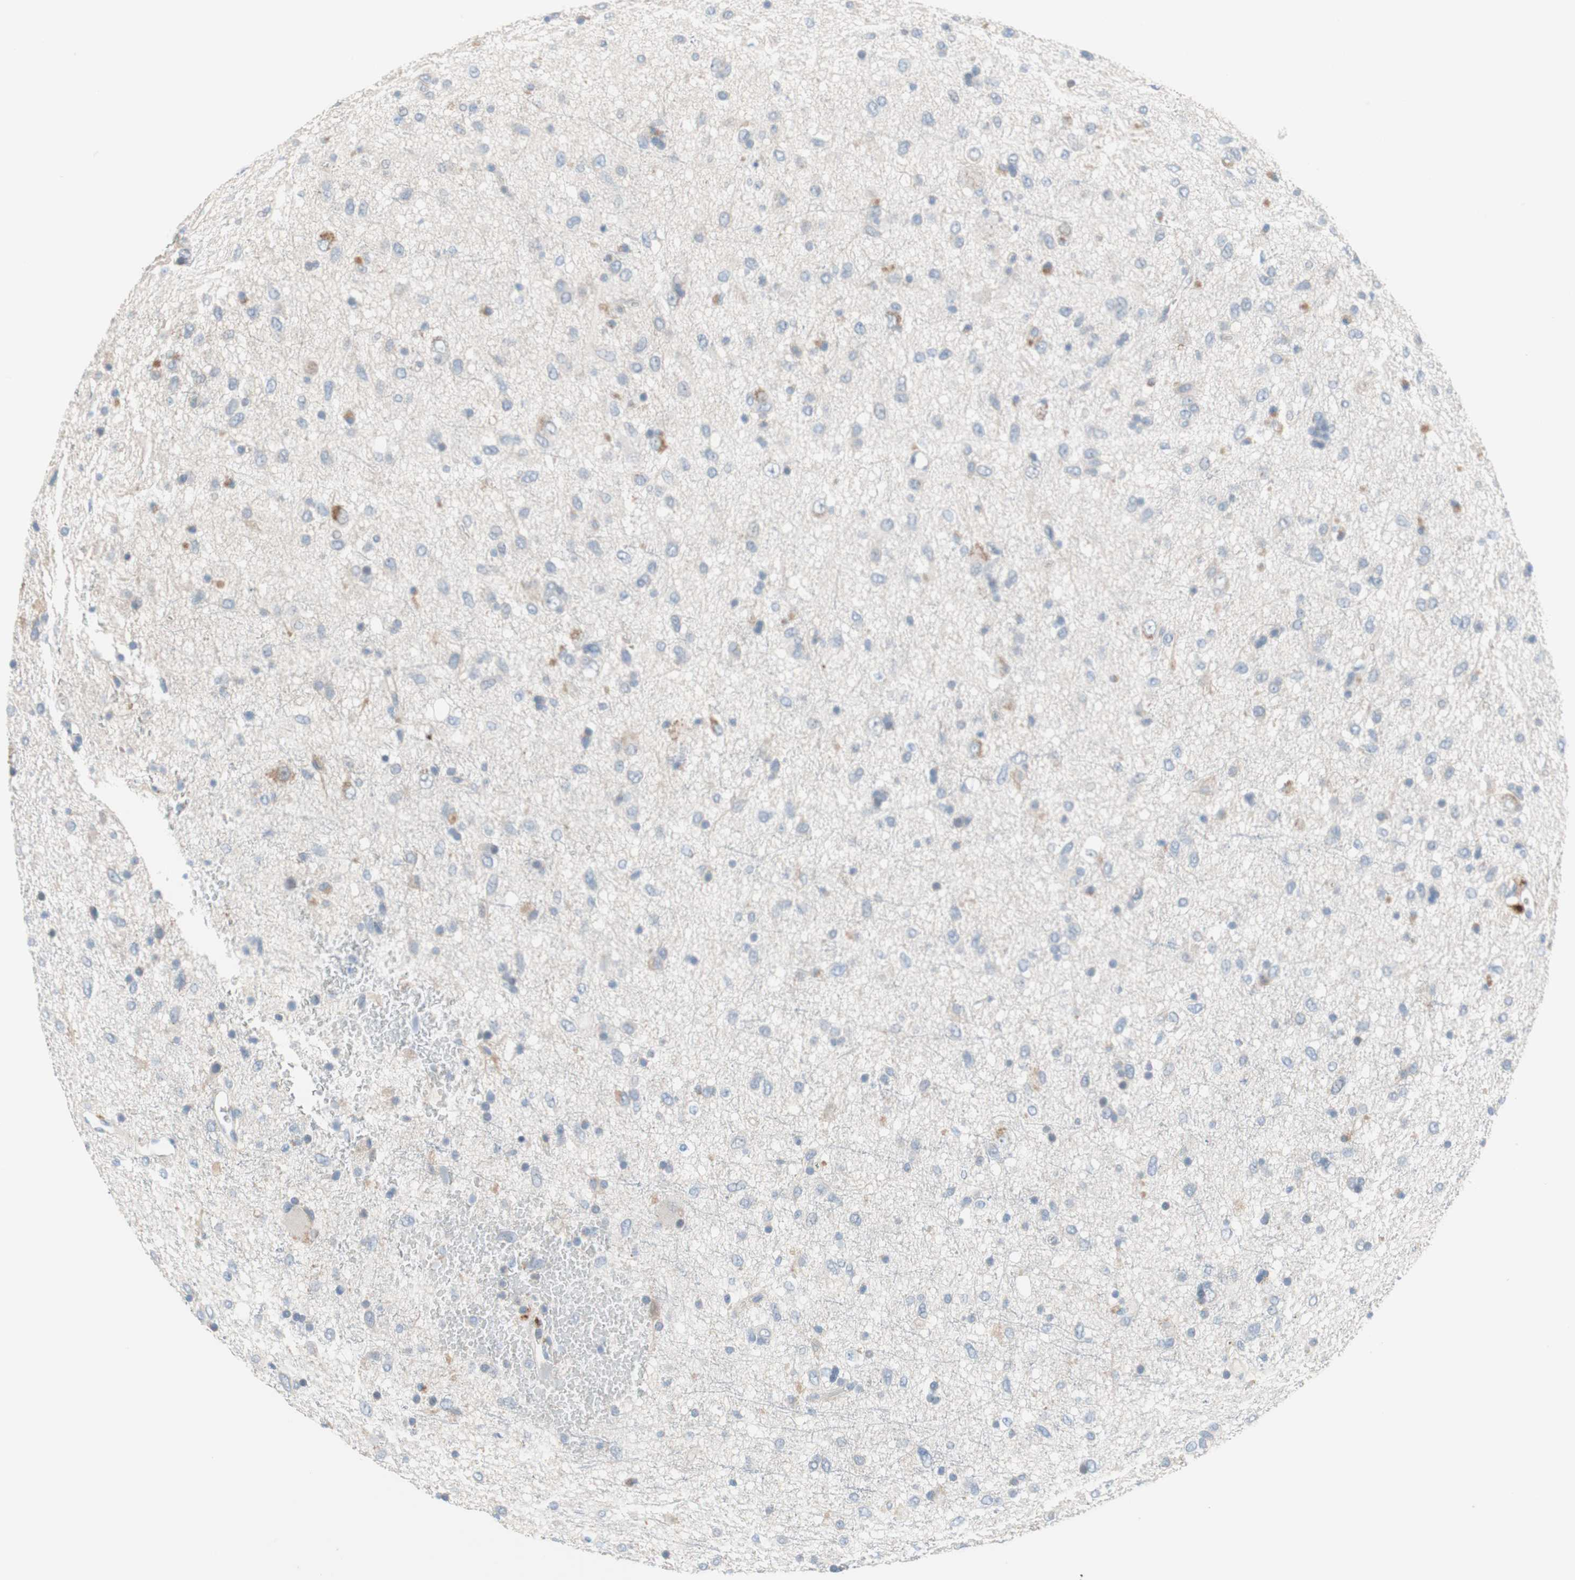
{"staining": {"intensity": "weak", "quantity": "<25%", "location": "cytoplasmic/membranous"}, "tissue": "glioma", "cell_type": "Tumor cells", "image_type": "cancer", "snomed": [{"axis": "morphology", "description": "Glioma, malignant, Low grade"}, {"axis": "topography", "description": "Brain"}], "caption": "Immunohistochemistry (IHC) image of neoplastic tissue: malignant low-grade glioma stained with DAB shows no significant protein positivity in tumor cells.", "gene": "PDZK1", "patient": {"sex": "male", "age": 77}}